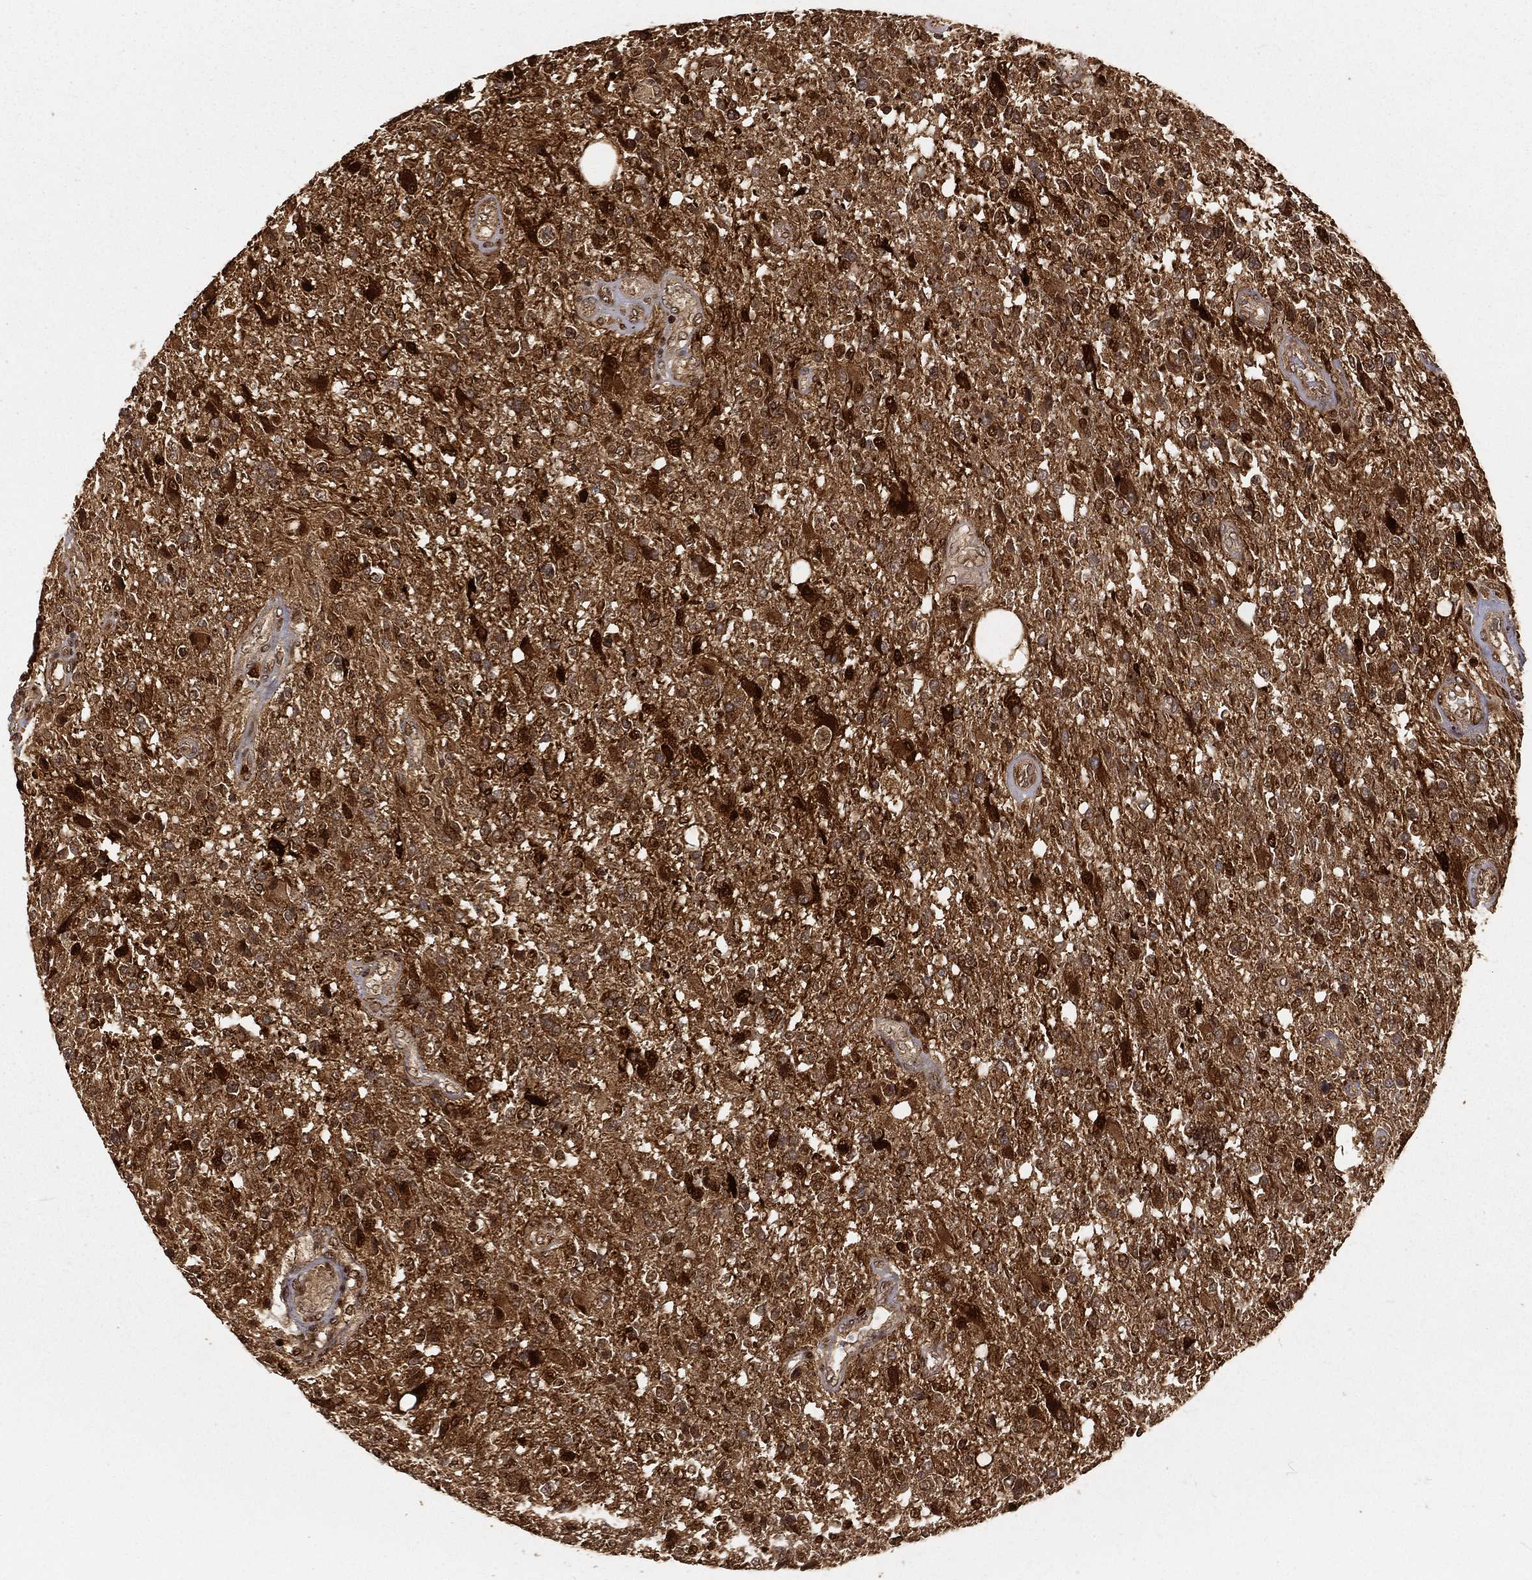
{"staining": {"intensity": "strong", "quantity": ">75%", "location": "cytoplasmic/membranous,nuclear"}, "tissue": "glioma", "cell_type": "Tumor cells", "image_type": "cancer", "snomed": [{"axis": "morphology", "description": "Glioma, malignant, High grade"}, {"axis": "topography", "description": "Brain"}], "caption": "The image shows immunohistochemical staining of glioma. There is strong cytoplasmic/membranous and nuclear positivity is present in about >75% of tumor cells.", "gene": "MAPK1", "patient": {"sex": "male", "age": 56}}